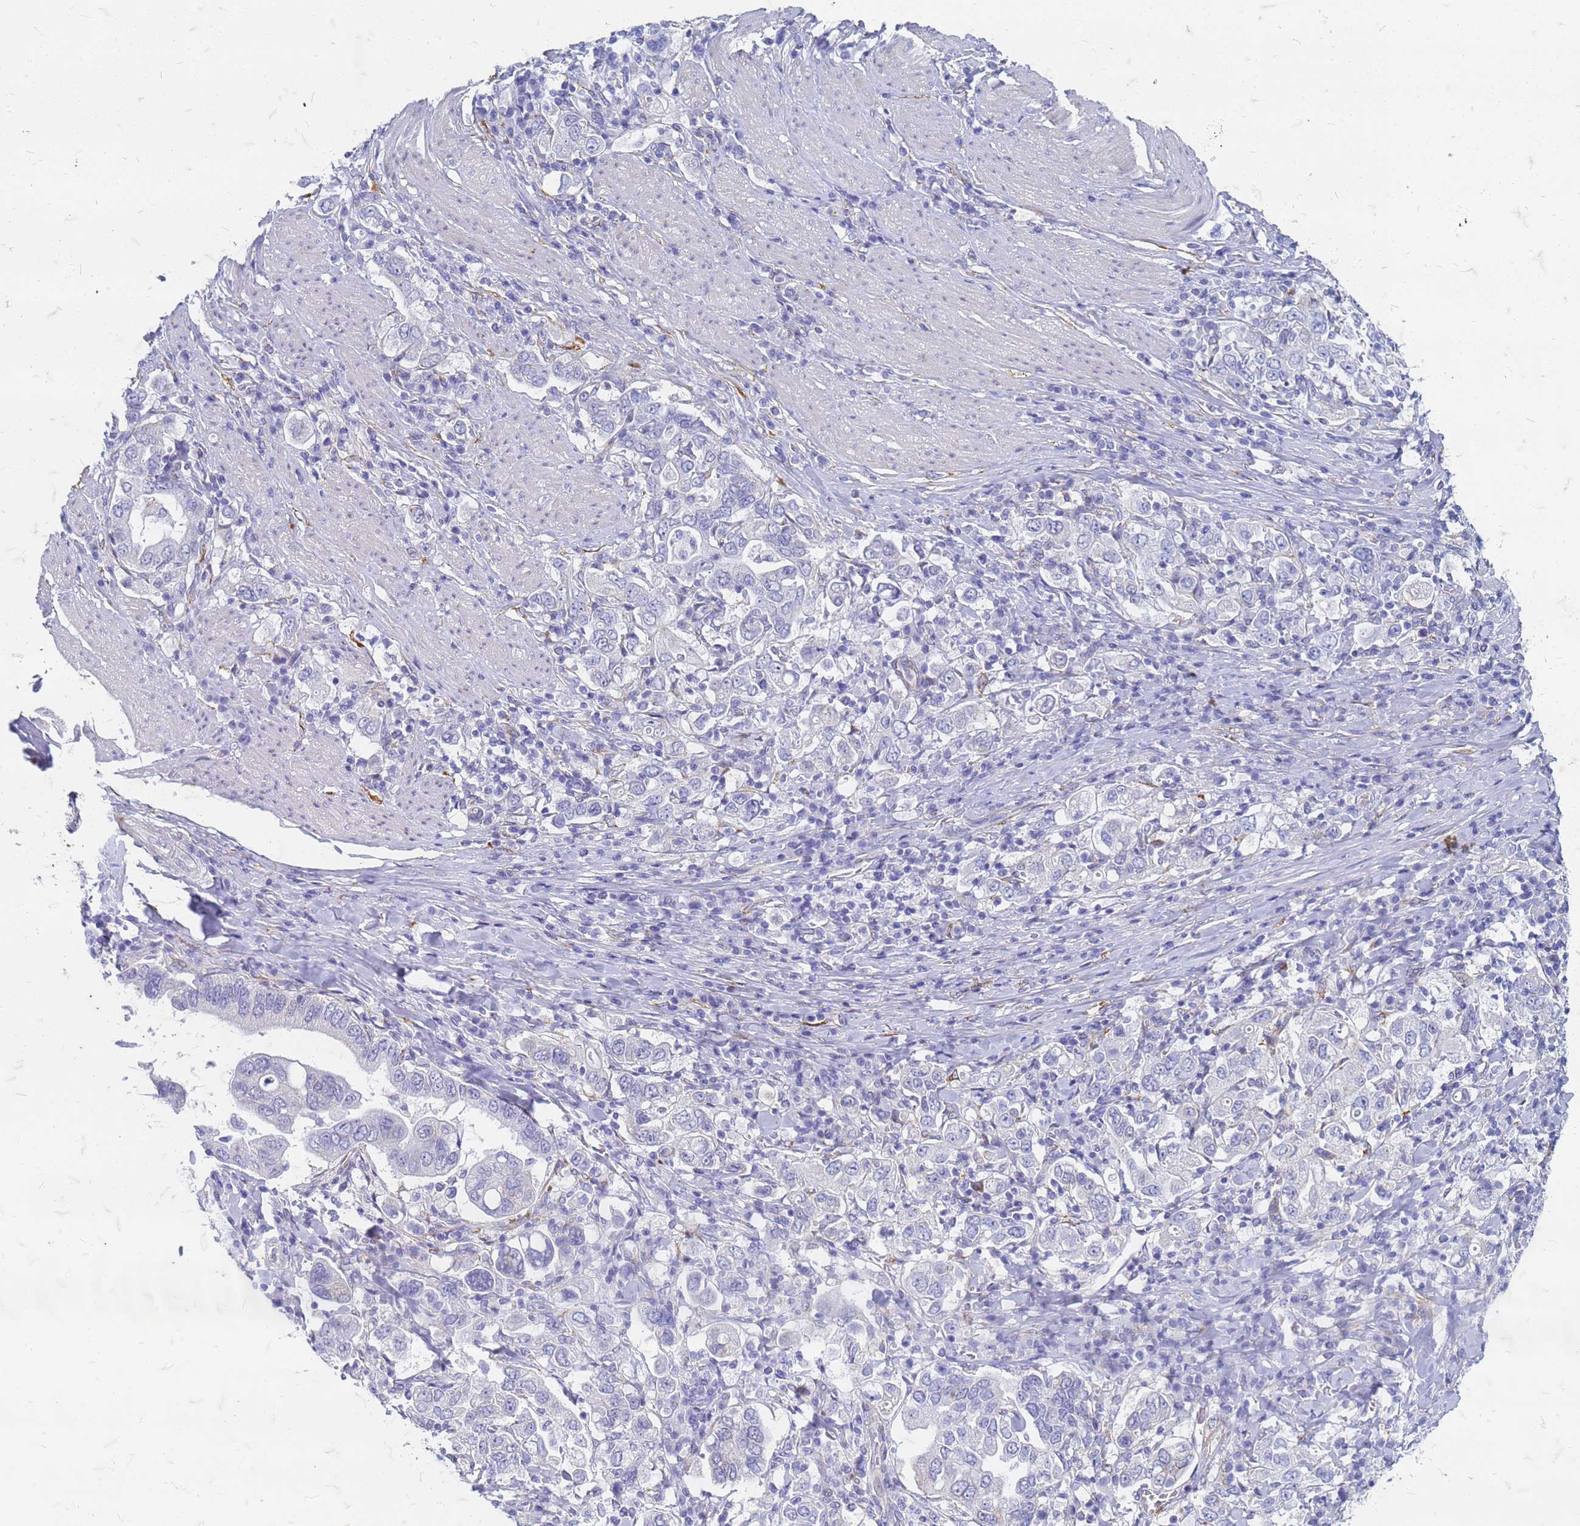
{"staining": {"intensity": "negative", "quantity": "none", "location": "none"}, "tissue": "stomach cancer", "cell_type": "Tumor cells", "image_type": "cancer", "snomed": [{"axis": "morphology", "description": "Adenocarcinoma, NOS"}, {"axis": "topography", "description": "Stomach, upper"}], "caption": "A micrograph of human stomach cancer (adenocarcinoma) is negative for staining in tumor cells.", "gene": "TRIM64B", "patient": {"sex": "male", "age": 62}}